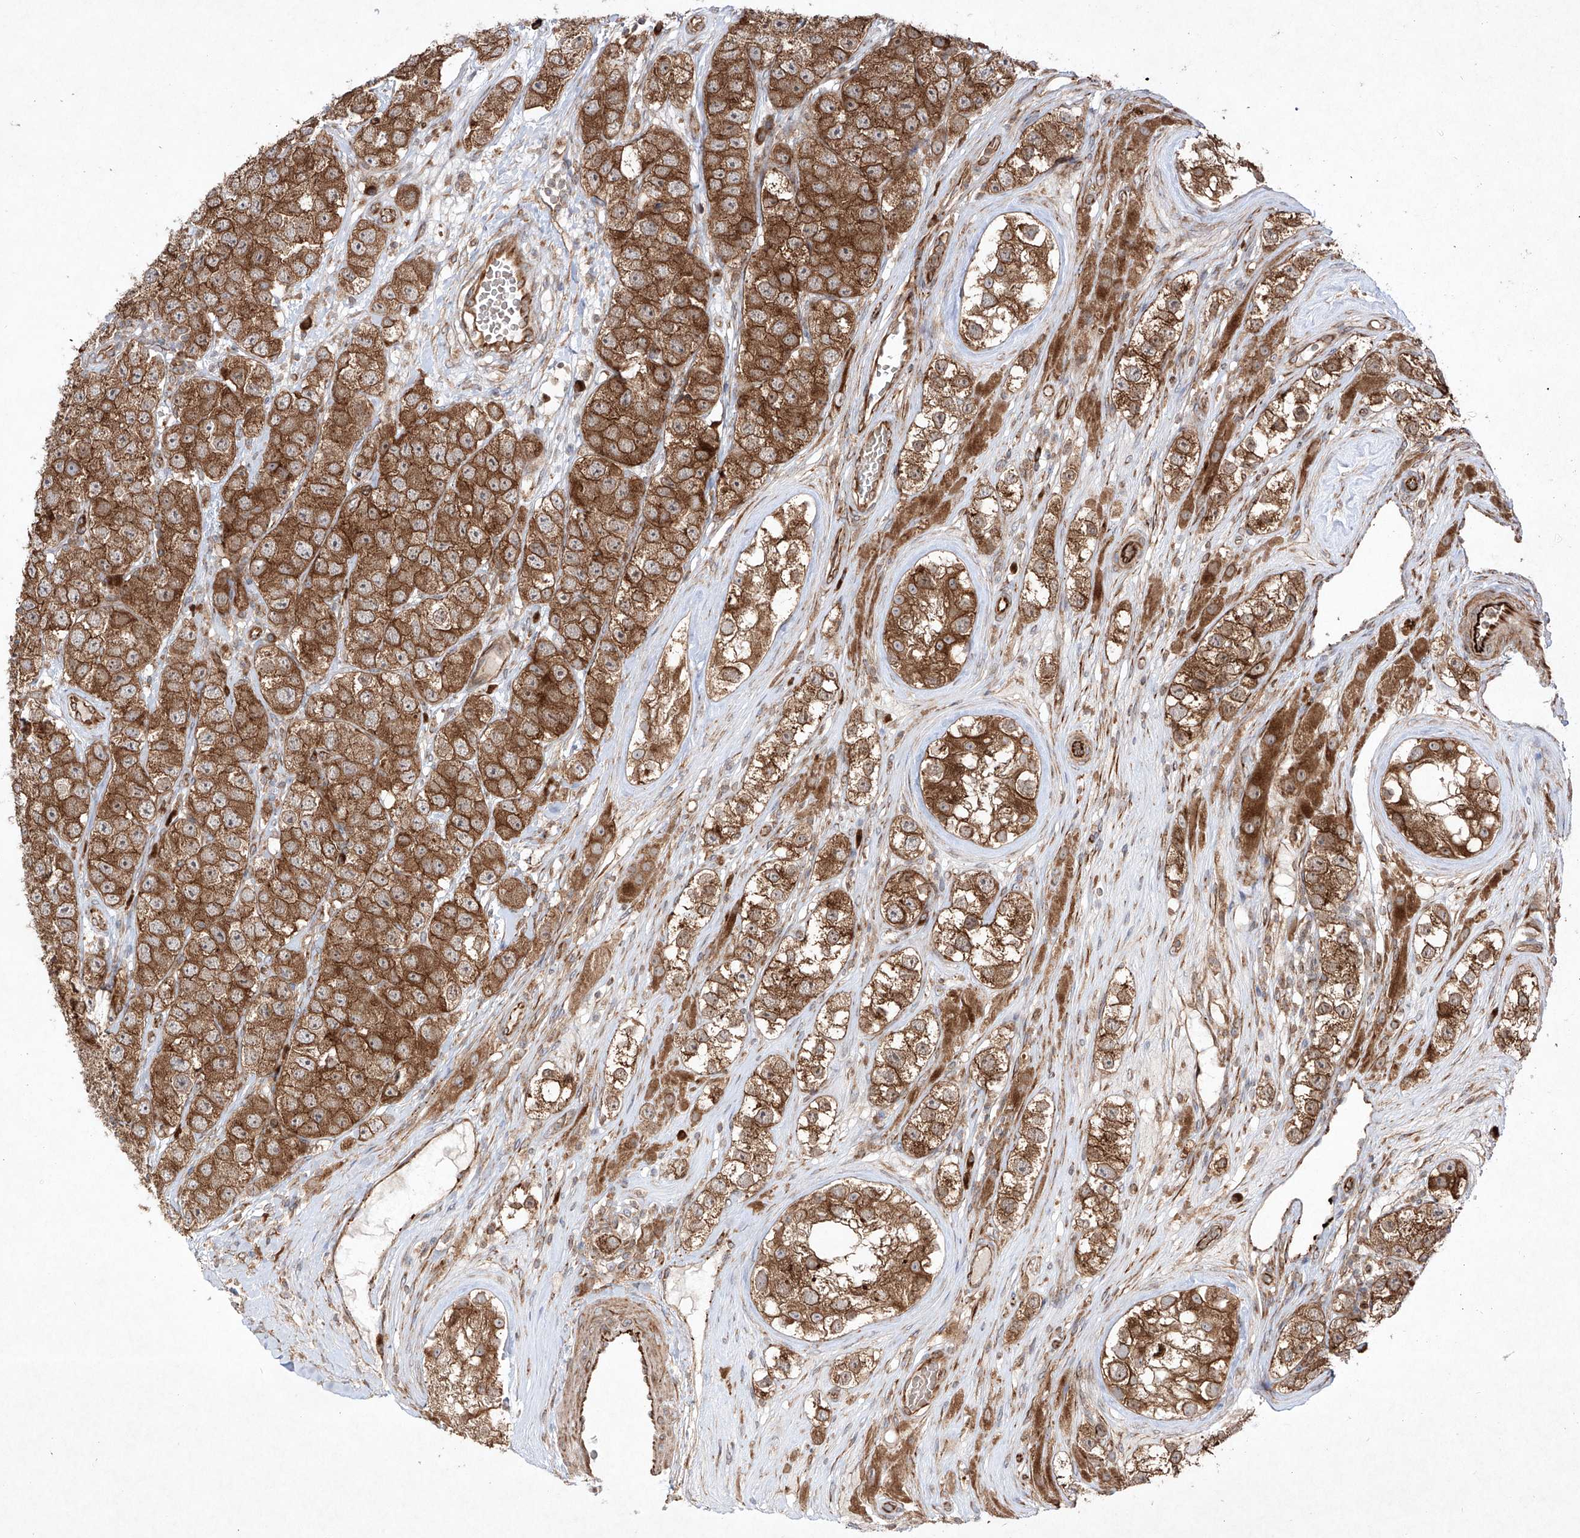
{"staining": {"intensity": "strong", "quantity": ">75%", "location": "cytoplasmic/membranous"}, "tissue": "testis cancer", "cell_type": "Tumor cells", "image_type": "cancer", "snomed": [{"axis": "morphology", "description": "Seminoma, NOS"}, {"axis": "topography", "description": "Testis"}], "caption": "IHC photomicrograph of neoplastic tissue: seminoma (testis) stained using immunohistochemistry demonstrates high levels of strong protein expression localized specifically in the cytoplasmic/membranous of tumor cells, appearing as a cytoplasmic/membranous brown color.", "gene": "YKT6", "patient": {"sex": "male", "age": 28}}